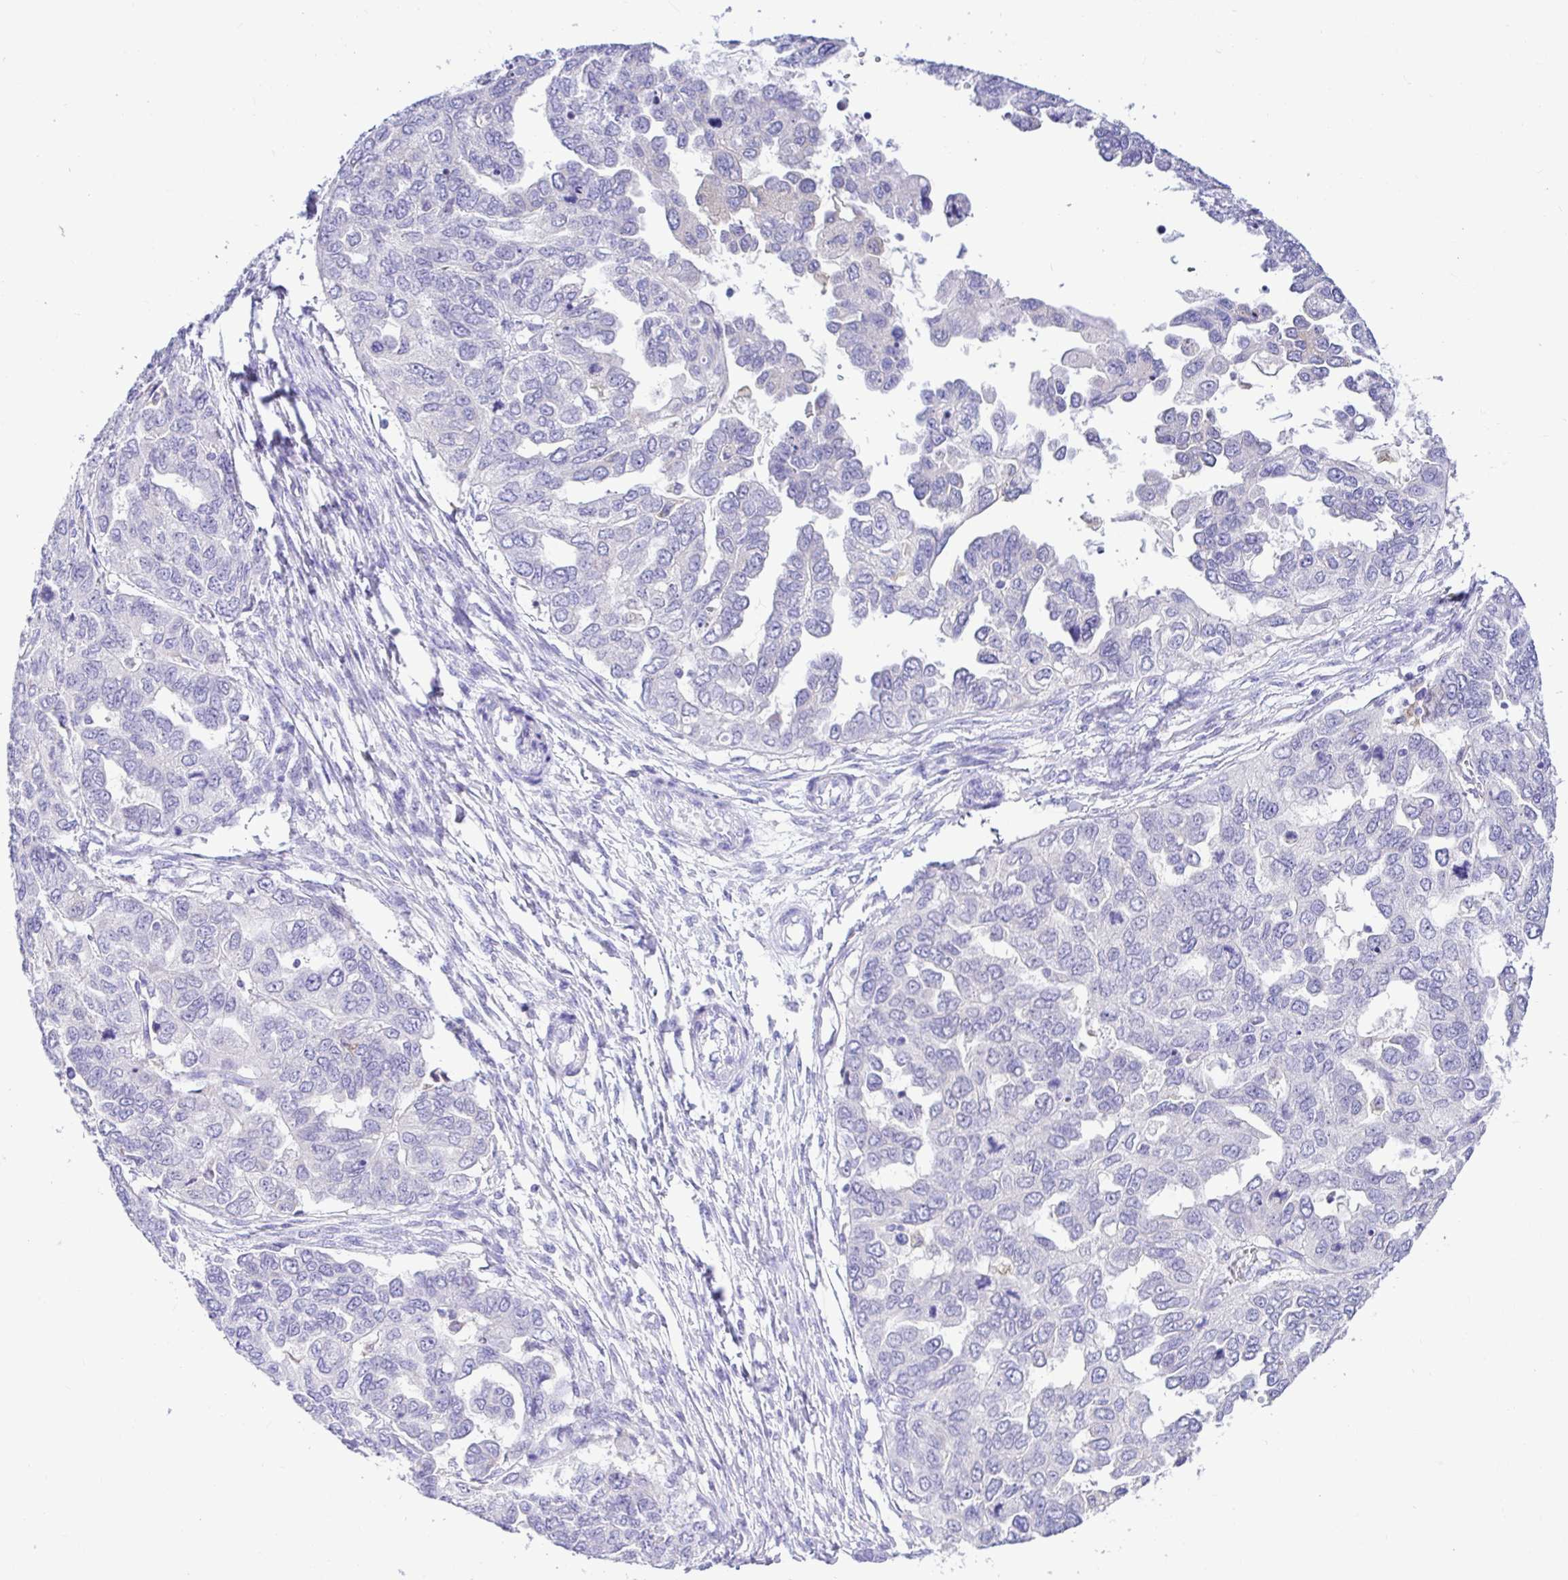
{"staining": {"intensity": "negative", "quantity": "none", "location": "none"}, "tissue": "ovarian cancer", "cell_type": "Tumor cells", "image_type": "cancer", "snomed": [{"axis": "morphology", "description": "Cystadenocarcinoma, serous, NOS"}, {"axis": "topography", "description": "Ovary"}], "caption": "DAB (3,3'-diaminobenzidine) immunohistochemical staining of ovarian cancer displays no significant expression in tumor cells.", "gene": "BACE2", "patient": {"sex": "female", "age": 53}}